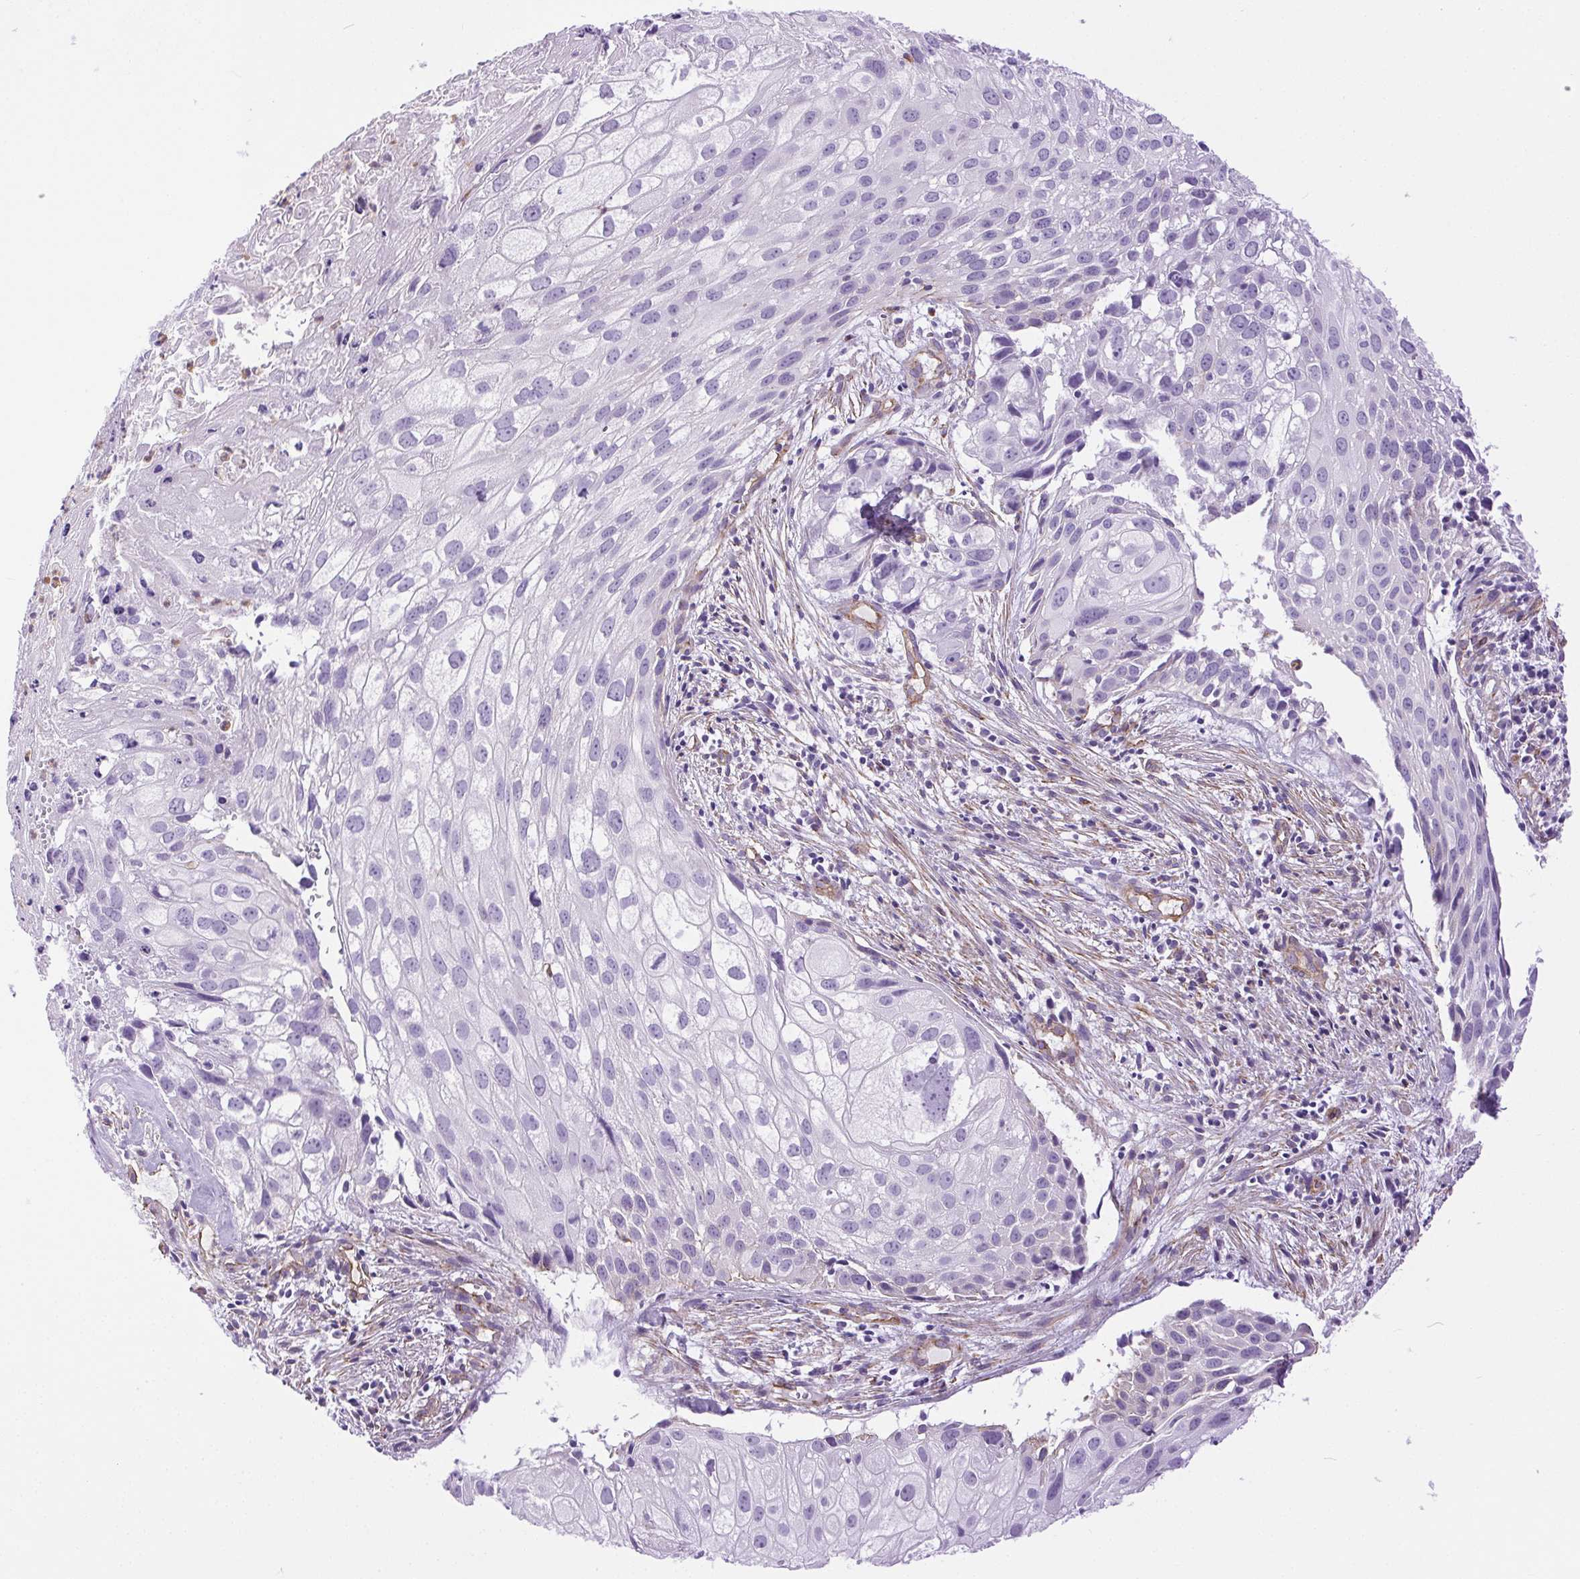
{"staining": {"intensity": "negative", "quantity": "none", "location": "none"}, "tissue": "cervical cancer", "cell_type": "Tumor cells", "image_type": "cancer", "snomed": [{"axis": "morphology", "description": "Squamous cell carcinoma, NOS"}, {"axis": "topography", "description": "Cervix"}], "caption": "The photomicrograph displays no staining of tumor cells in cervical squamous cell carcinoma.", "gene": "SHCBP1L", "patient": {"sex": "female", "age": 53}}